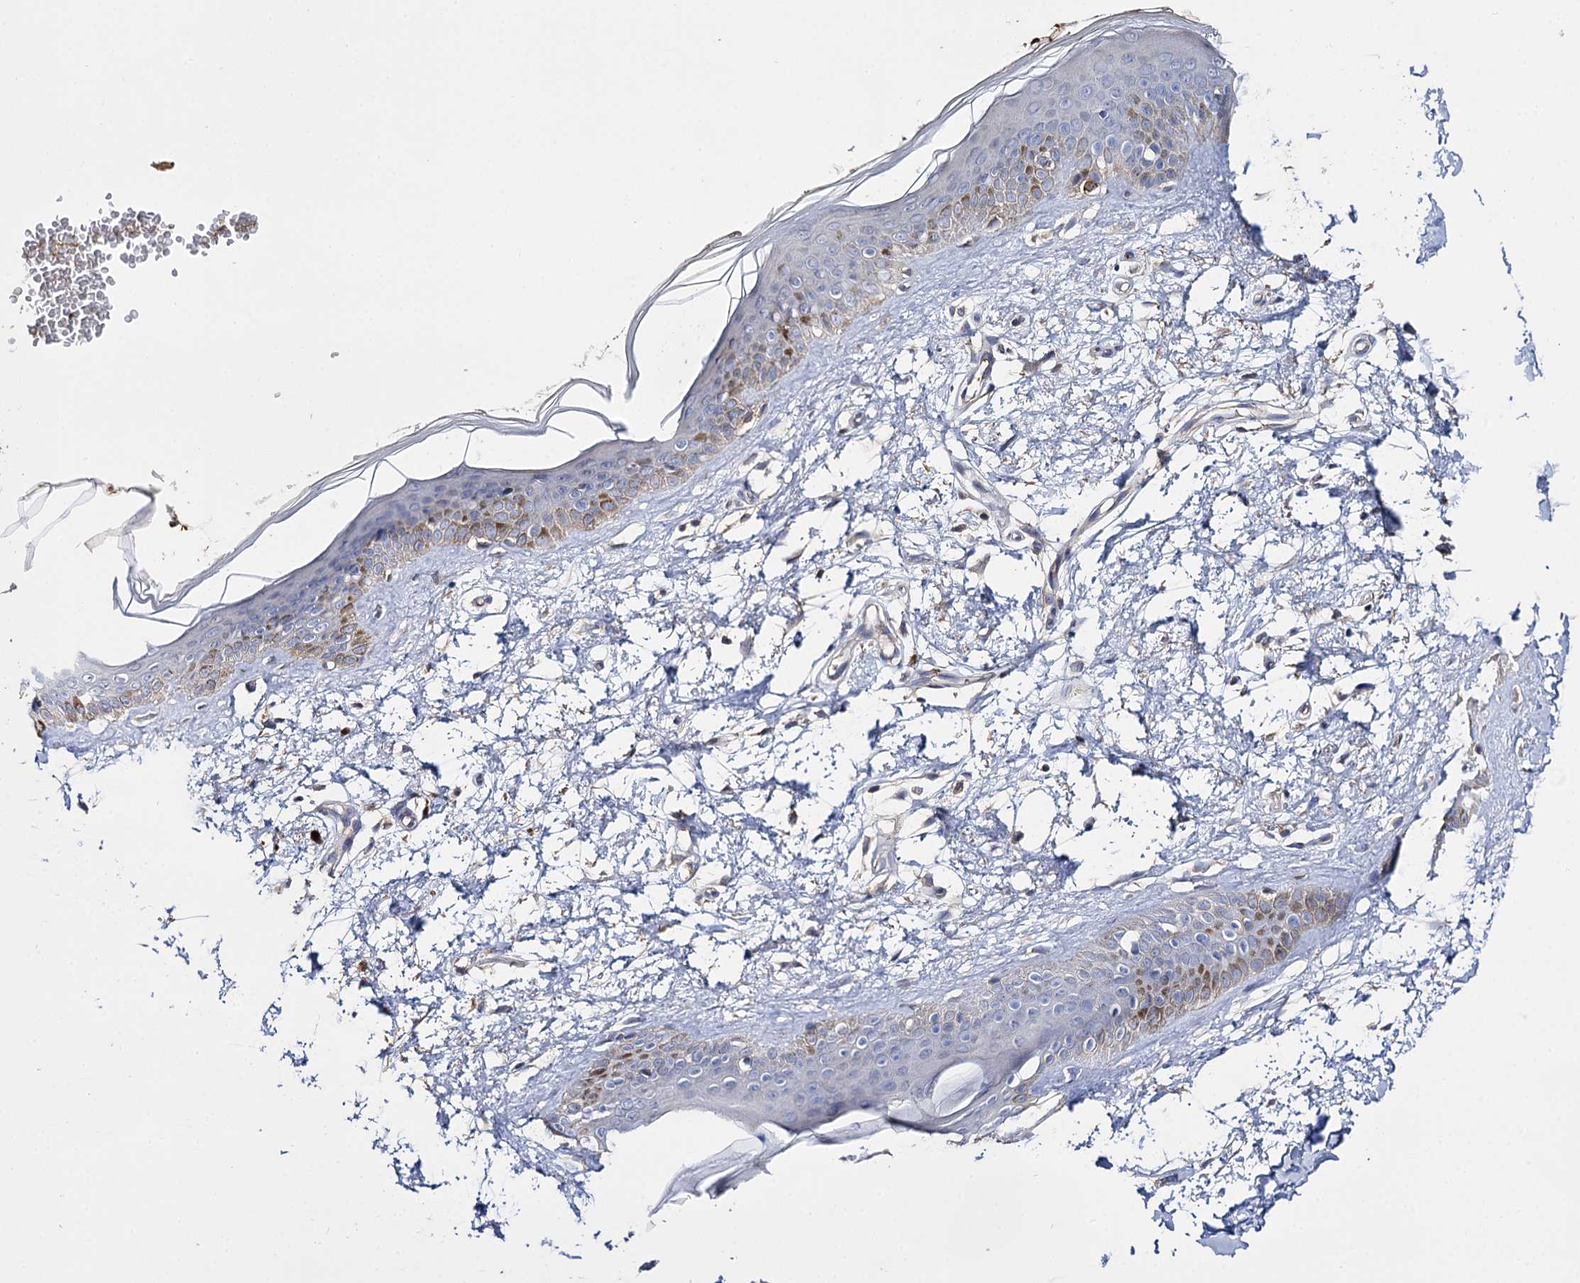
{"staining": {"intensity": "weak", "quantity": ">75%", "location": "cytoplasmic/membranous"}, "tissue": "skin", "cell_type": "Fibroblasts", "image_type": "normal", "snomed": [{"axis": "morphology", "description": "Normal tissue, NOS"}, {"axis": "topography", "description": "Skin"}], "caption": "IHC image of unremarkable skin: human skin stained using immunohistochemistry reveals low levels of weak protein expression localized specifically in the cytoplasmic/membranous of fibroblasts, appearing as a cytoplasmic/membranous brown color.", "gene": "DNAH6", "patient": {"sex": "female", "age": 58}}